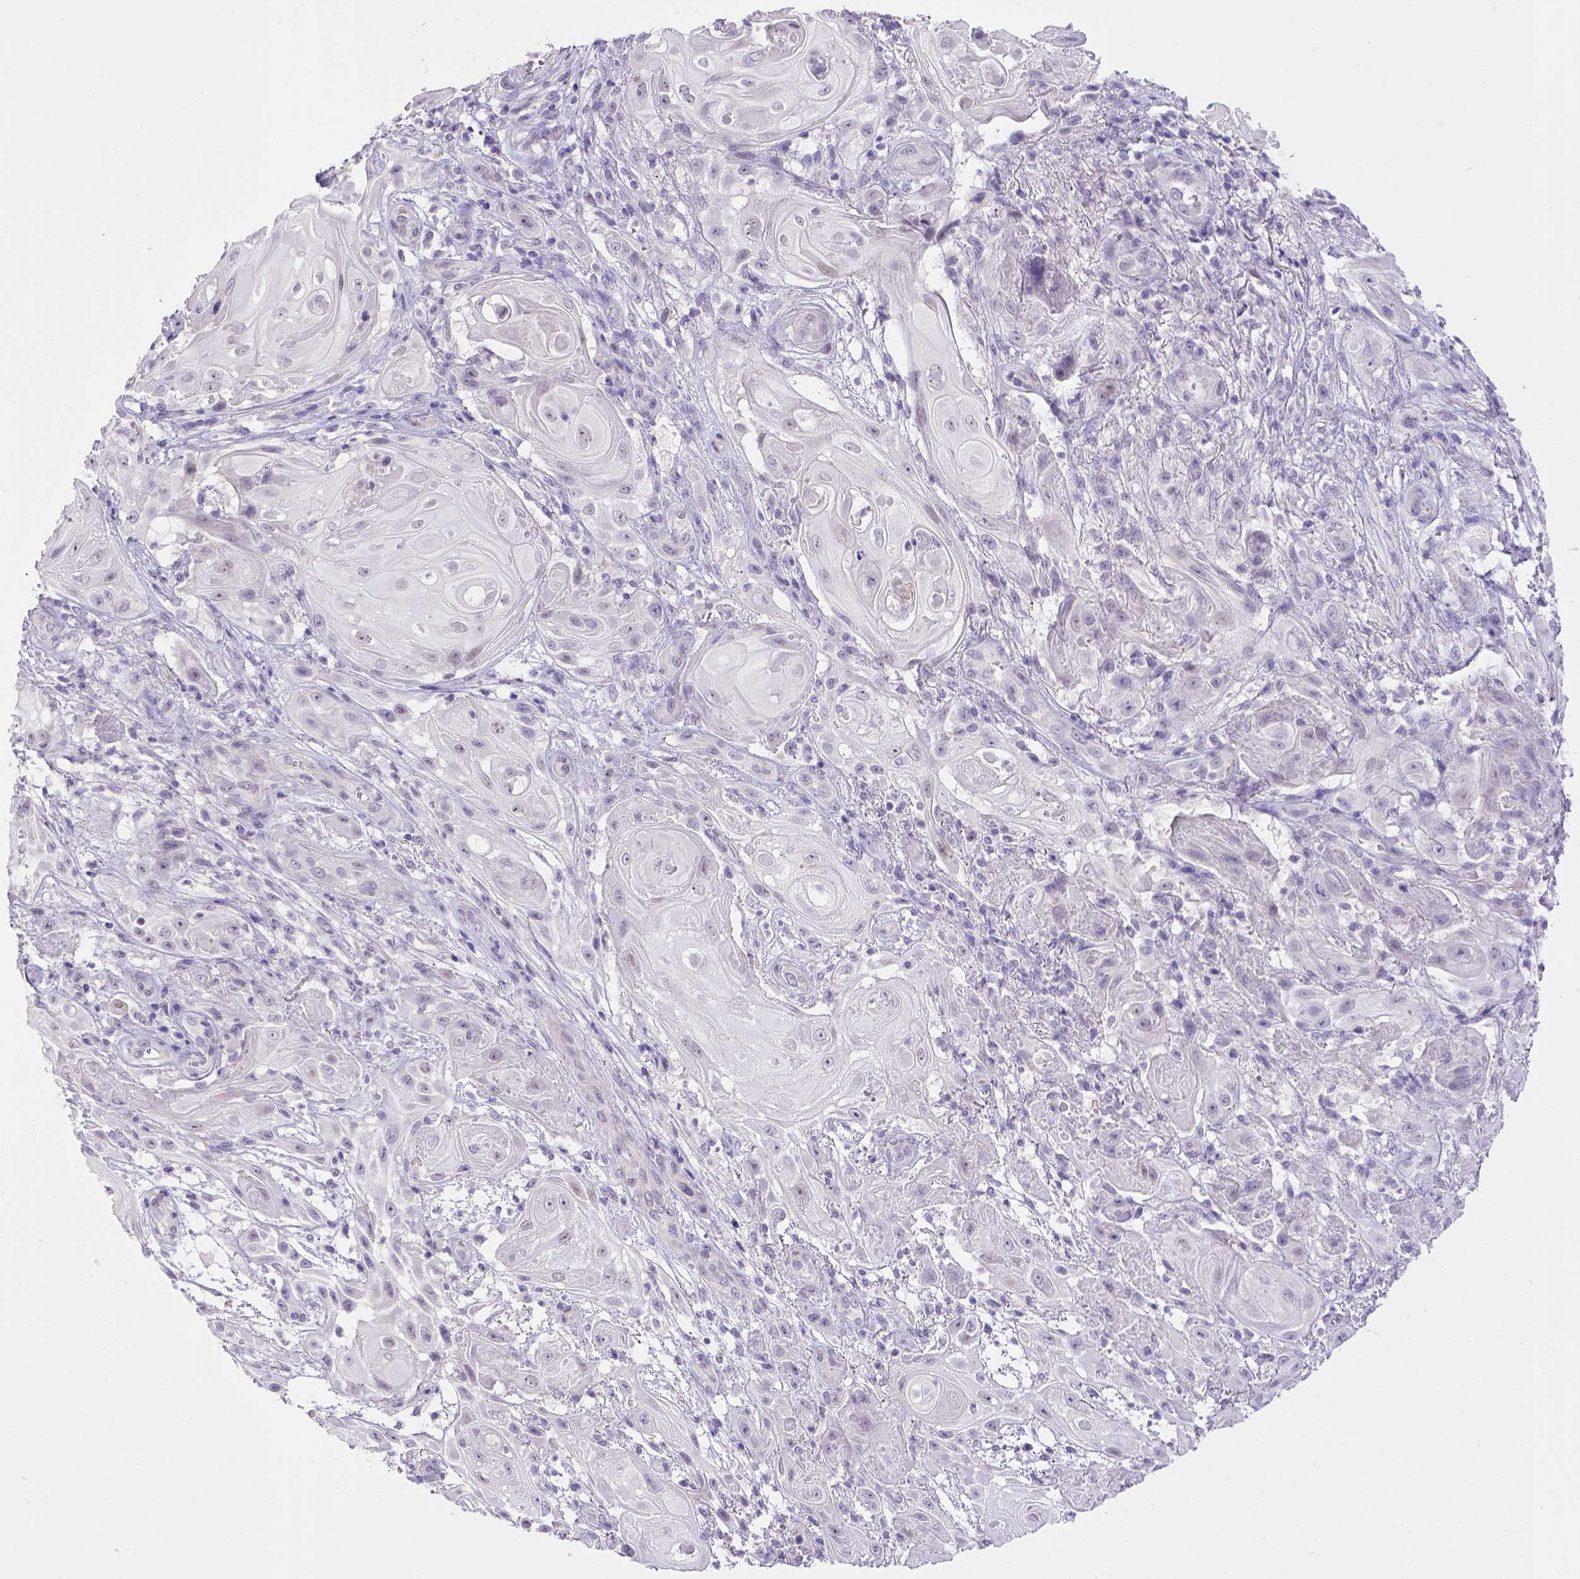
{"staining": {"intensity": "negative", "quantity": "none", "location": "none"}, "tissue": "skin cancer", "cell_type": "Tumor cells", "image_type": "cancer", "snomed": [{"axis": "morphology", "description": "Squamous cell carcinoma, NOS"}, {"axis": "topography", "description": "Skin"}], "caption": "An image of squamous cell carcinoma (skin) stained for a protein demonstrates no brown staining in tumor cells.", "gene": "BTN1A1", "patient": {"sex": "male", "age": 62}}